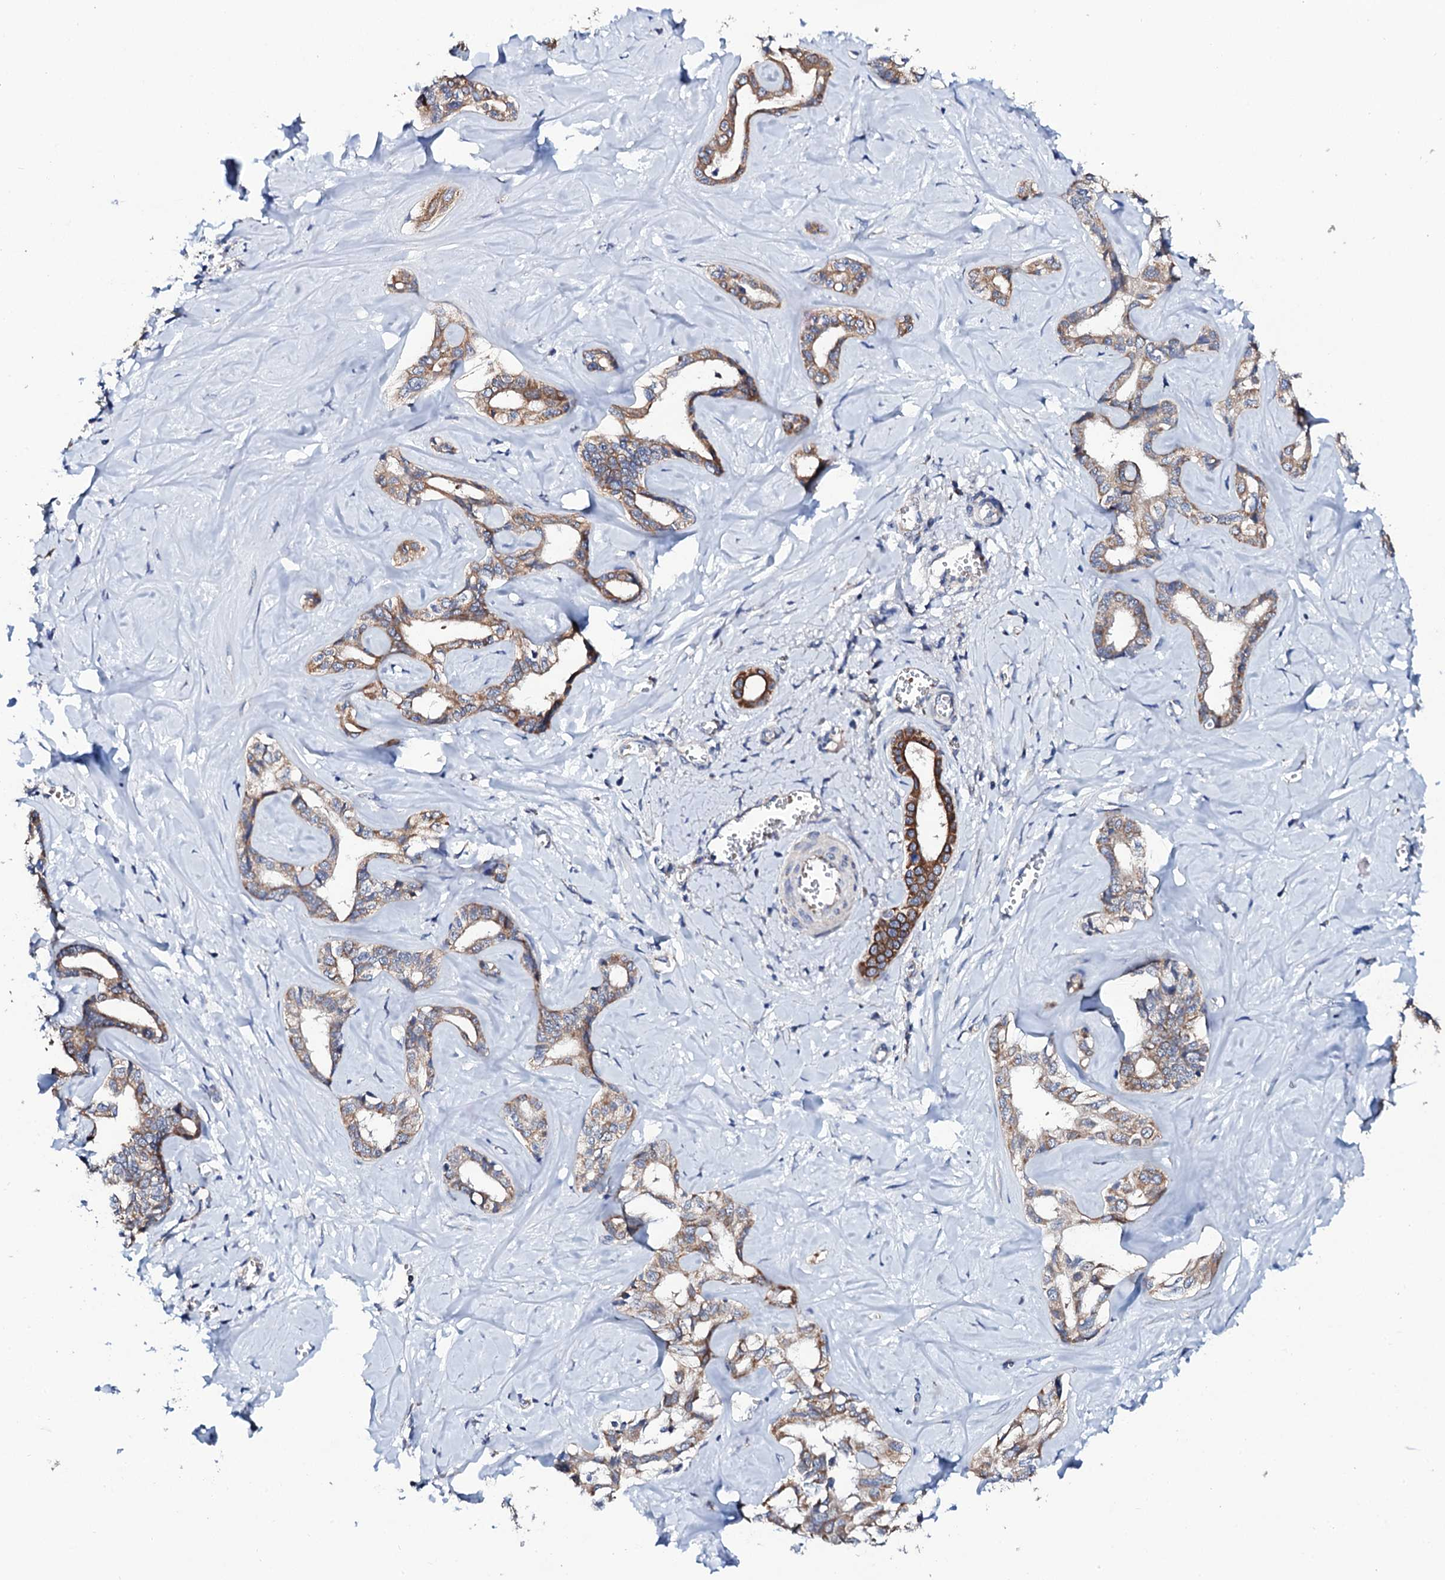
{"staining": {"intensity": "moderate", "quantity": ">75%", "location": "cytoplasmic/membranous"}, "tissue": "liver cancer", "cell_type": "Tumor cells", "image_type": "cancer", "snomed": [{"axis": "morphology", "description": "Cholangiocarcinoma"}, {"axis": "topography", "description": "Liver"}], "caption": "An immunohistochemistry (IHC) micrograph of neoplastic tissue is shown. Protein staining in brown highlights moderate cytoplasmic/membranous positivity in liver cancer within tumor cells.", "gene": "COG4", "patient": {"sex": "female", "age": 77}}